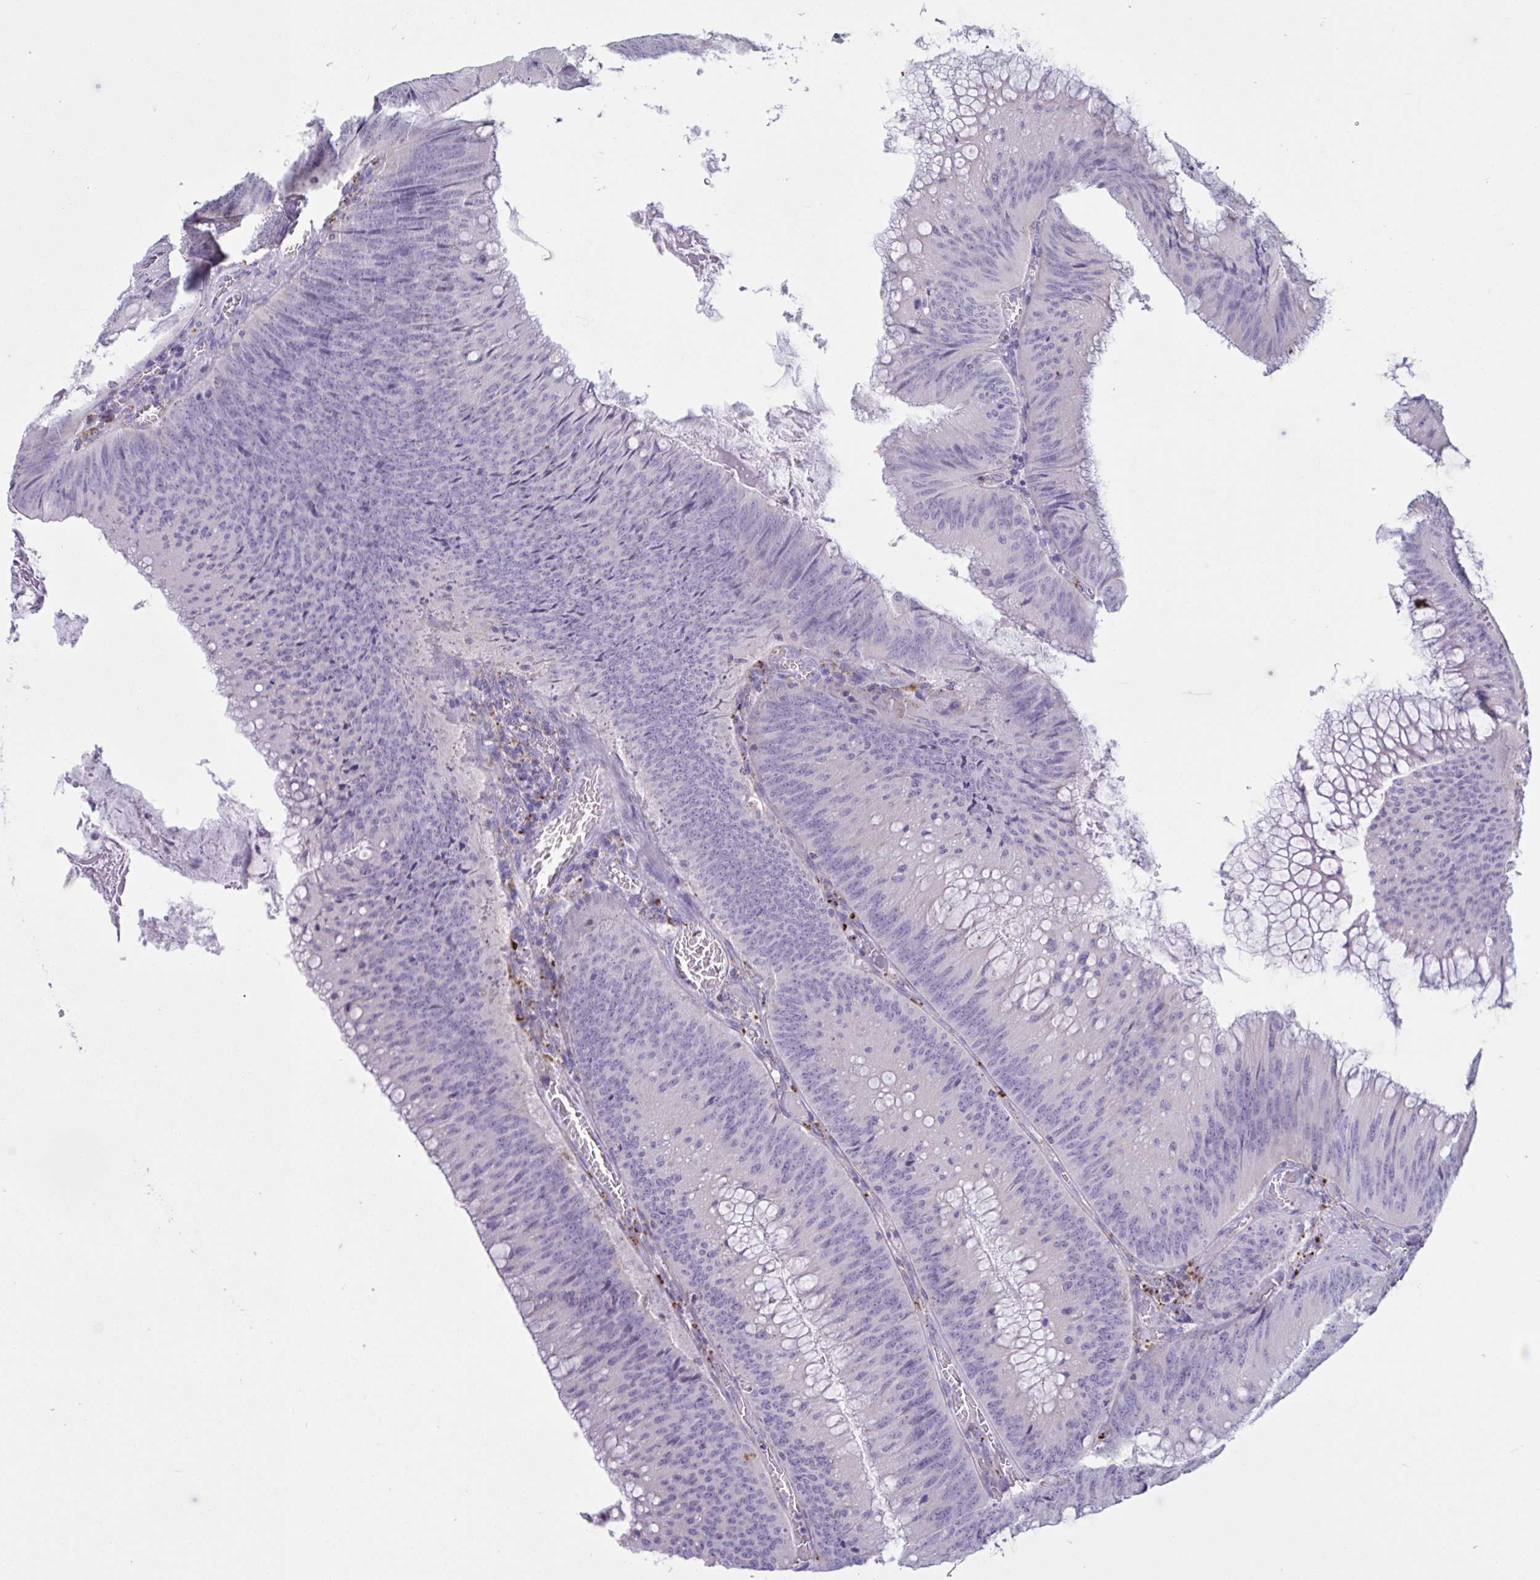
{"staining": {"intensity": "negative", "quantity": "none", "location": "none"}, "tissue": "colorectal cancer", "cell_type": "Tumor cells", "image_type": "cancer", "snomed": [{"axis": "morphology", "description": "Adenocarcinoma, NOS"}, {"axis": "topography", "description": "Rectum"}], "caption": "A high-resolution histopathology image shows immunohistochemistry (IHC) staining of adenocarcinoma (colorectal), which exhibits no significant expression in tumor cells. (DAB immunohistochemistry (IHC) visualized using brightfield microscopy, high magnification).", "gene": "XCL1", "patient": {"sex": "female", "age": 72}}